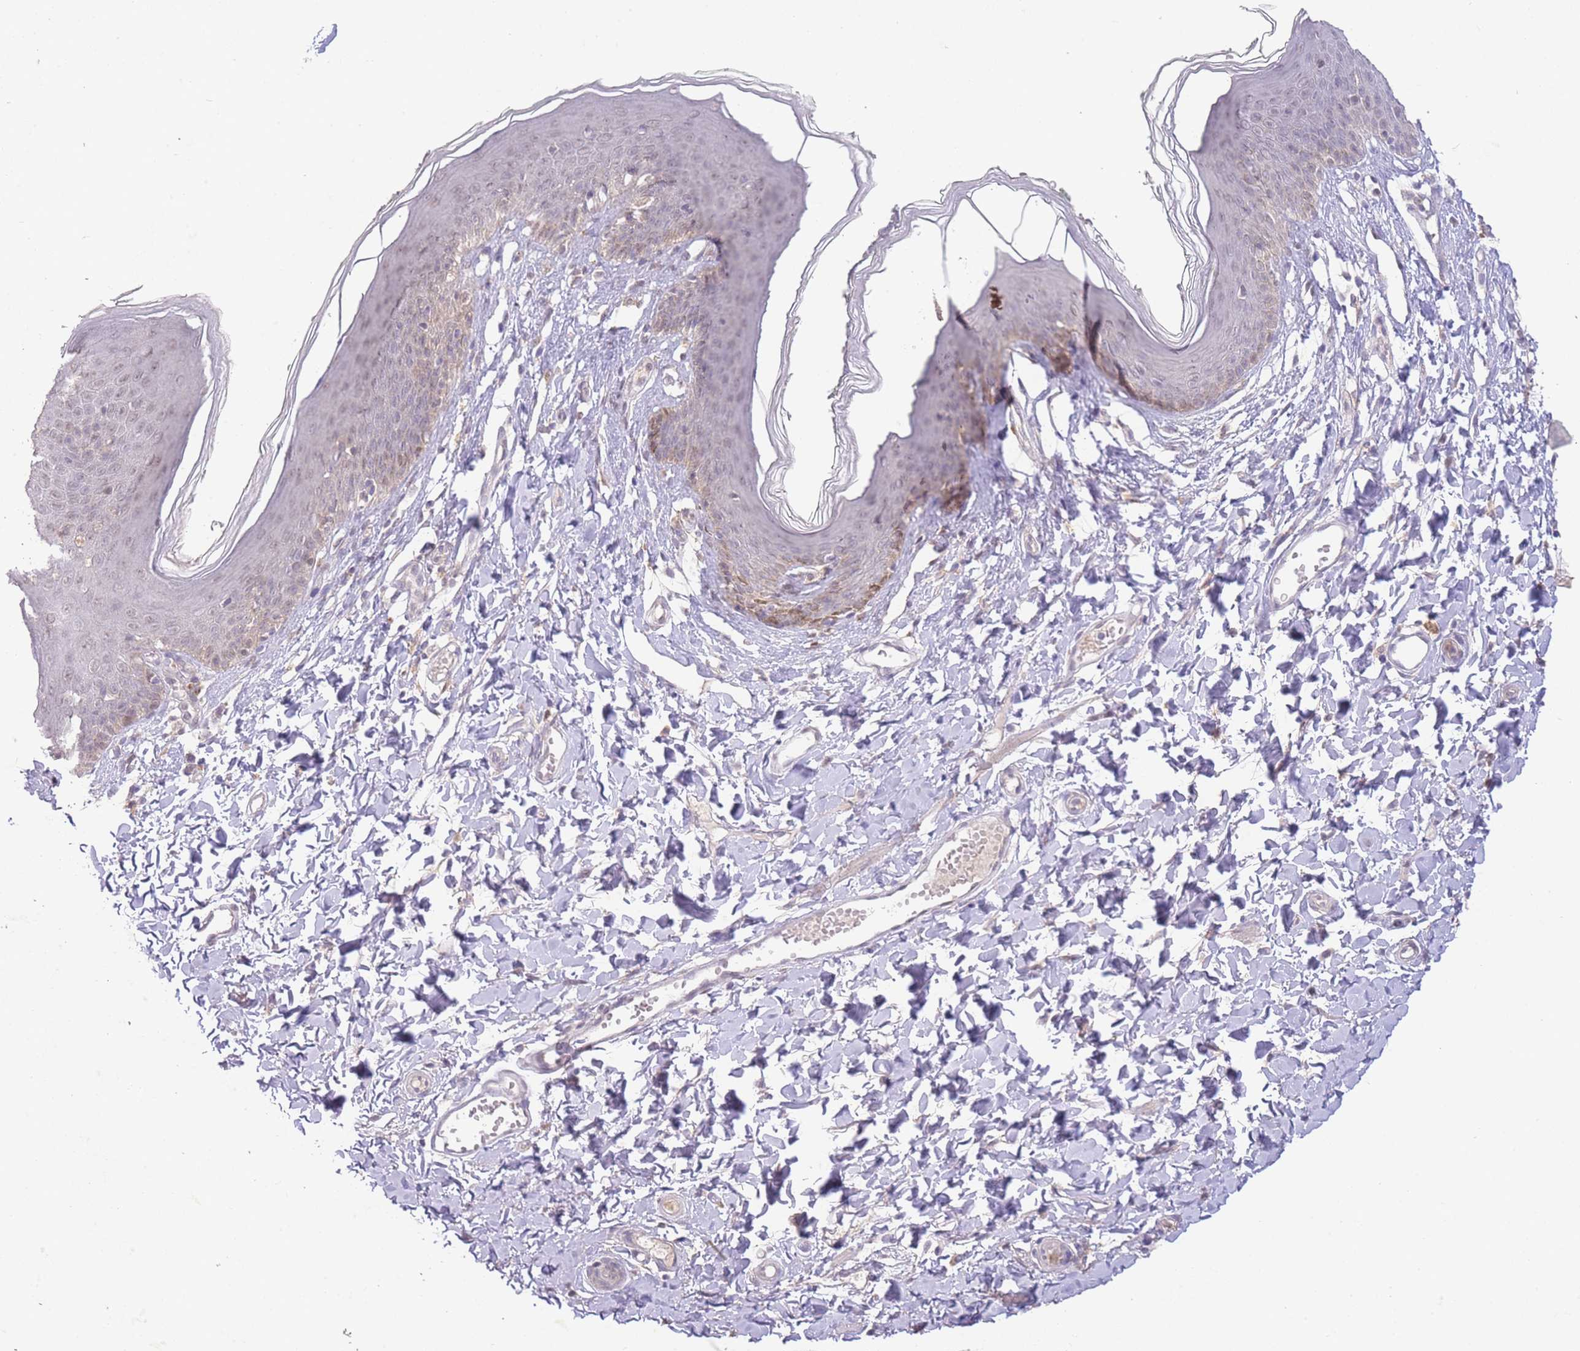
{"staining": {"intensity": "weak", "quantity": "25%-75%", "location": "cytoplasmic/membranous,nuclear"}, "tissue": "skin", "cell_type": "Epidermal cells", "image_type": "normal", "snomed": [{"axis": "morphology", "description": "Normal tissue, NOS"}, {"axis": "topography", "description": "Vulva"}], "caption": "A micrograph showing weak cytoplasmic/membranous,nuclear staining in approximately 25%-75% of epidermal cells in unremarkable skin, as visualized by brown immunohistochemical staining.", "gene": "RNF144B", "patient": {"sex": "female", "age": 66}}